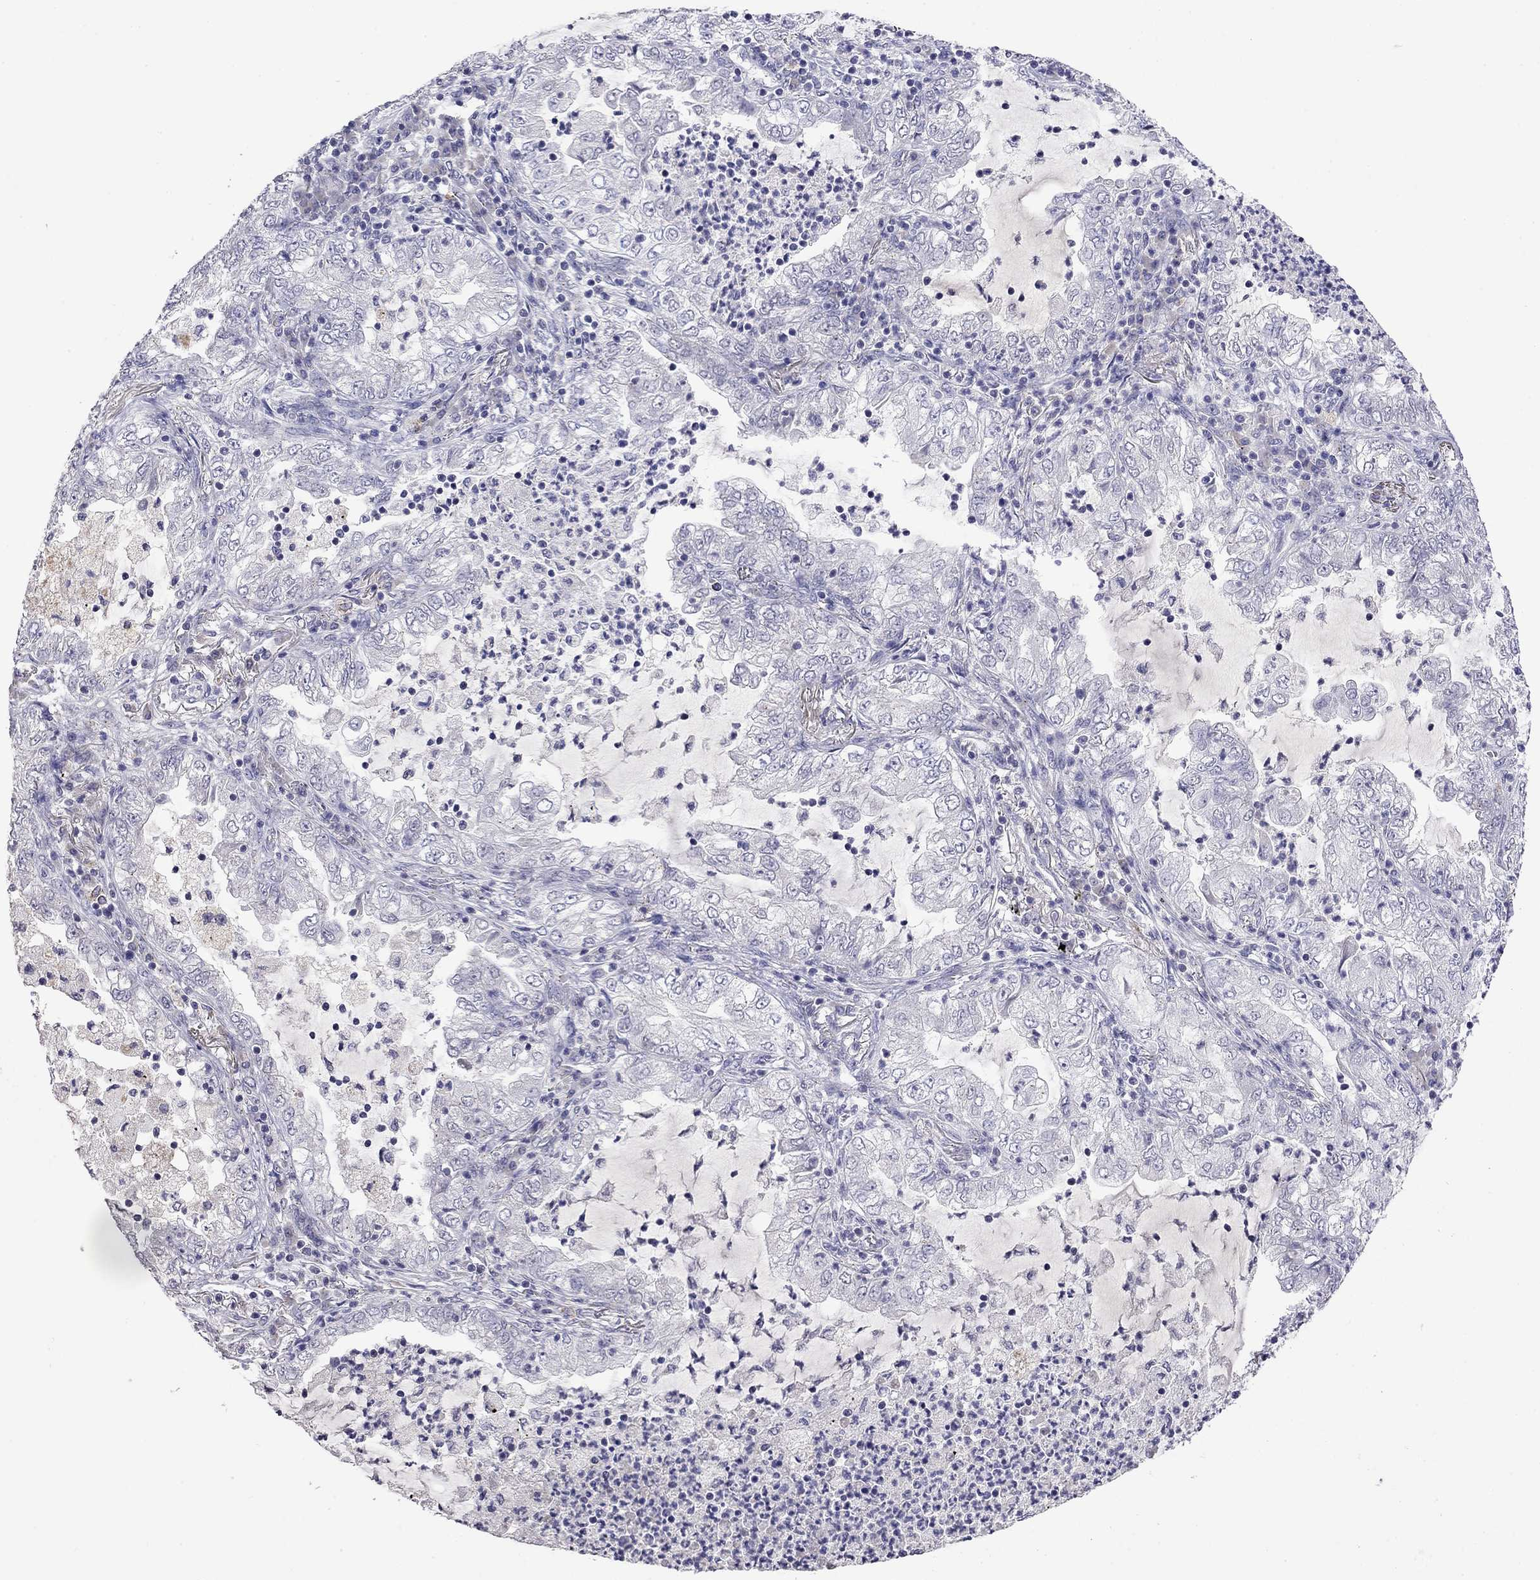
{"staining": {"intensity": "negative", "quantity": "none", "location": "none"}, "tissue": "lung cancer", "cell_type": "Tumor cells", "image_type": "cancer", "snomed": [{"axis": "morphology", "description": "Adenocarcinoma, NOS"}, {"axis": "topography", "description": "Lung"}], "caption": "IHC image of lung adenocarcinoma stained for a protein (brown), which shows no positivity in tumor cells.", "gene": "WNK3", "patient": {"sex": "female", "age": 73}}